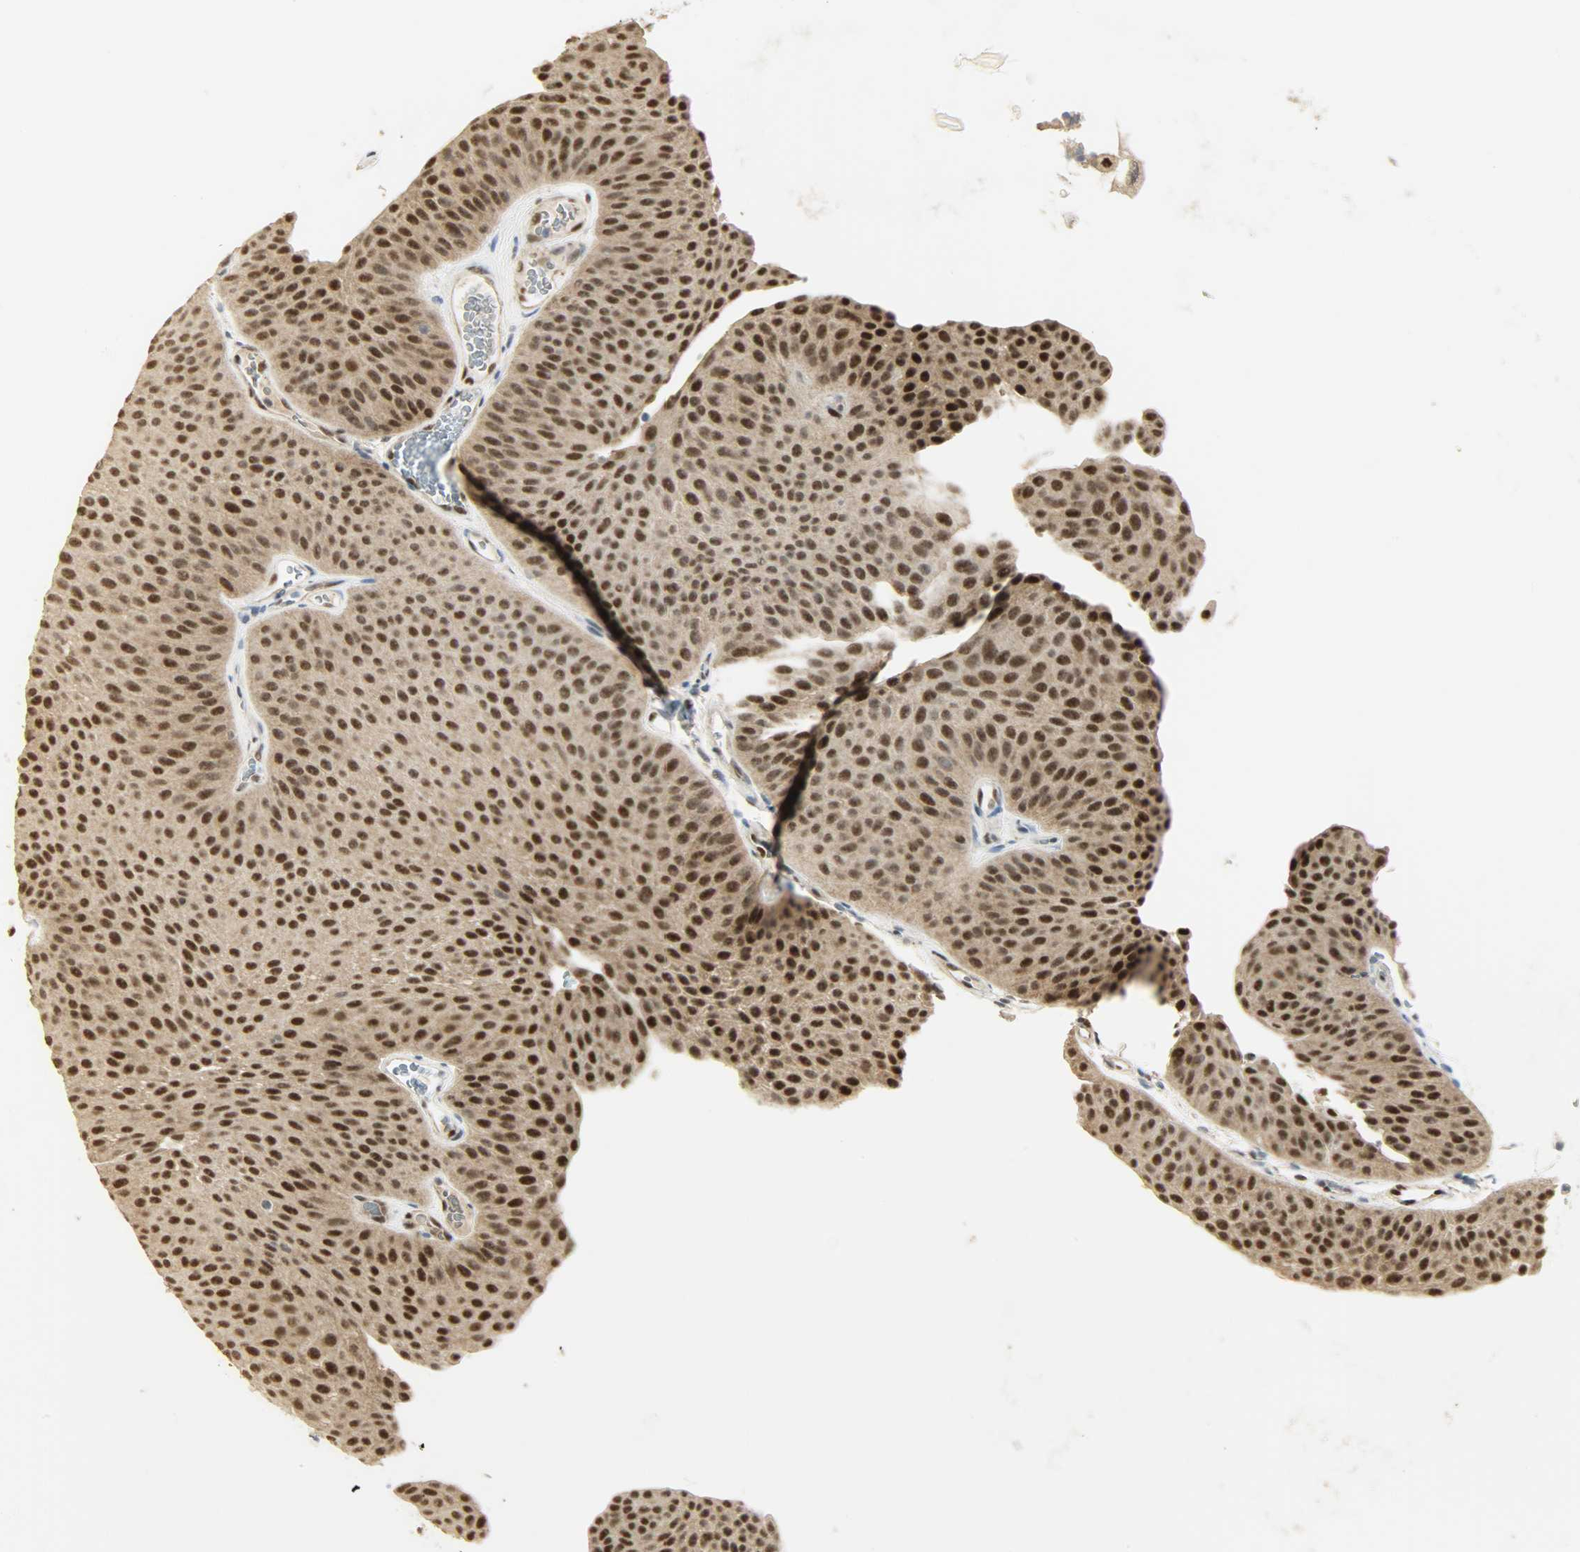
{"staining": {"intensity": "strong", "quantity": ">75%", "location": "nuclear"}, "tissue": "urothelial cancer", "cell_type": "Tumor cells", "image_type": "cancer", "snomed": [{"axis": "morphology", "description": "Urothelial carcinoma, Low grade"}, {"axis": "topography", "description": "Urinary bladder"}], "caption": "There is high levels of strong nuclear positivity in tumor cells of urothelial cancer, as demonstrated by immunohistochemical staining (brown color).", "gene": "NPEPL1", "patient": {"sex": "female", "age": 60}}